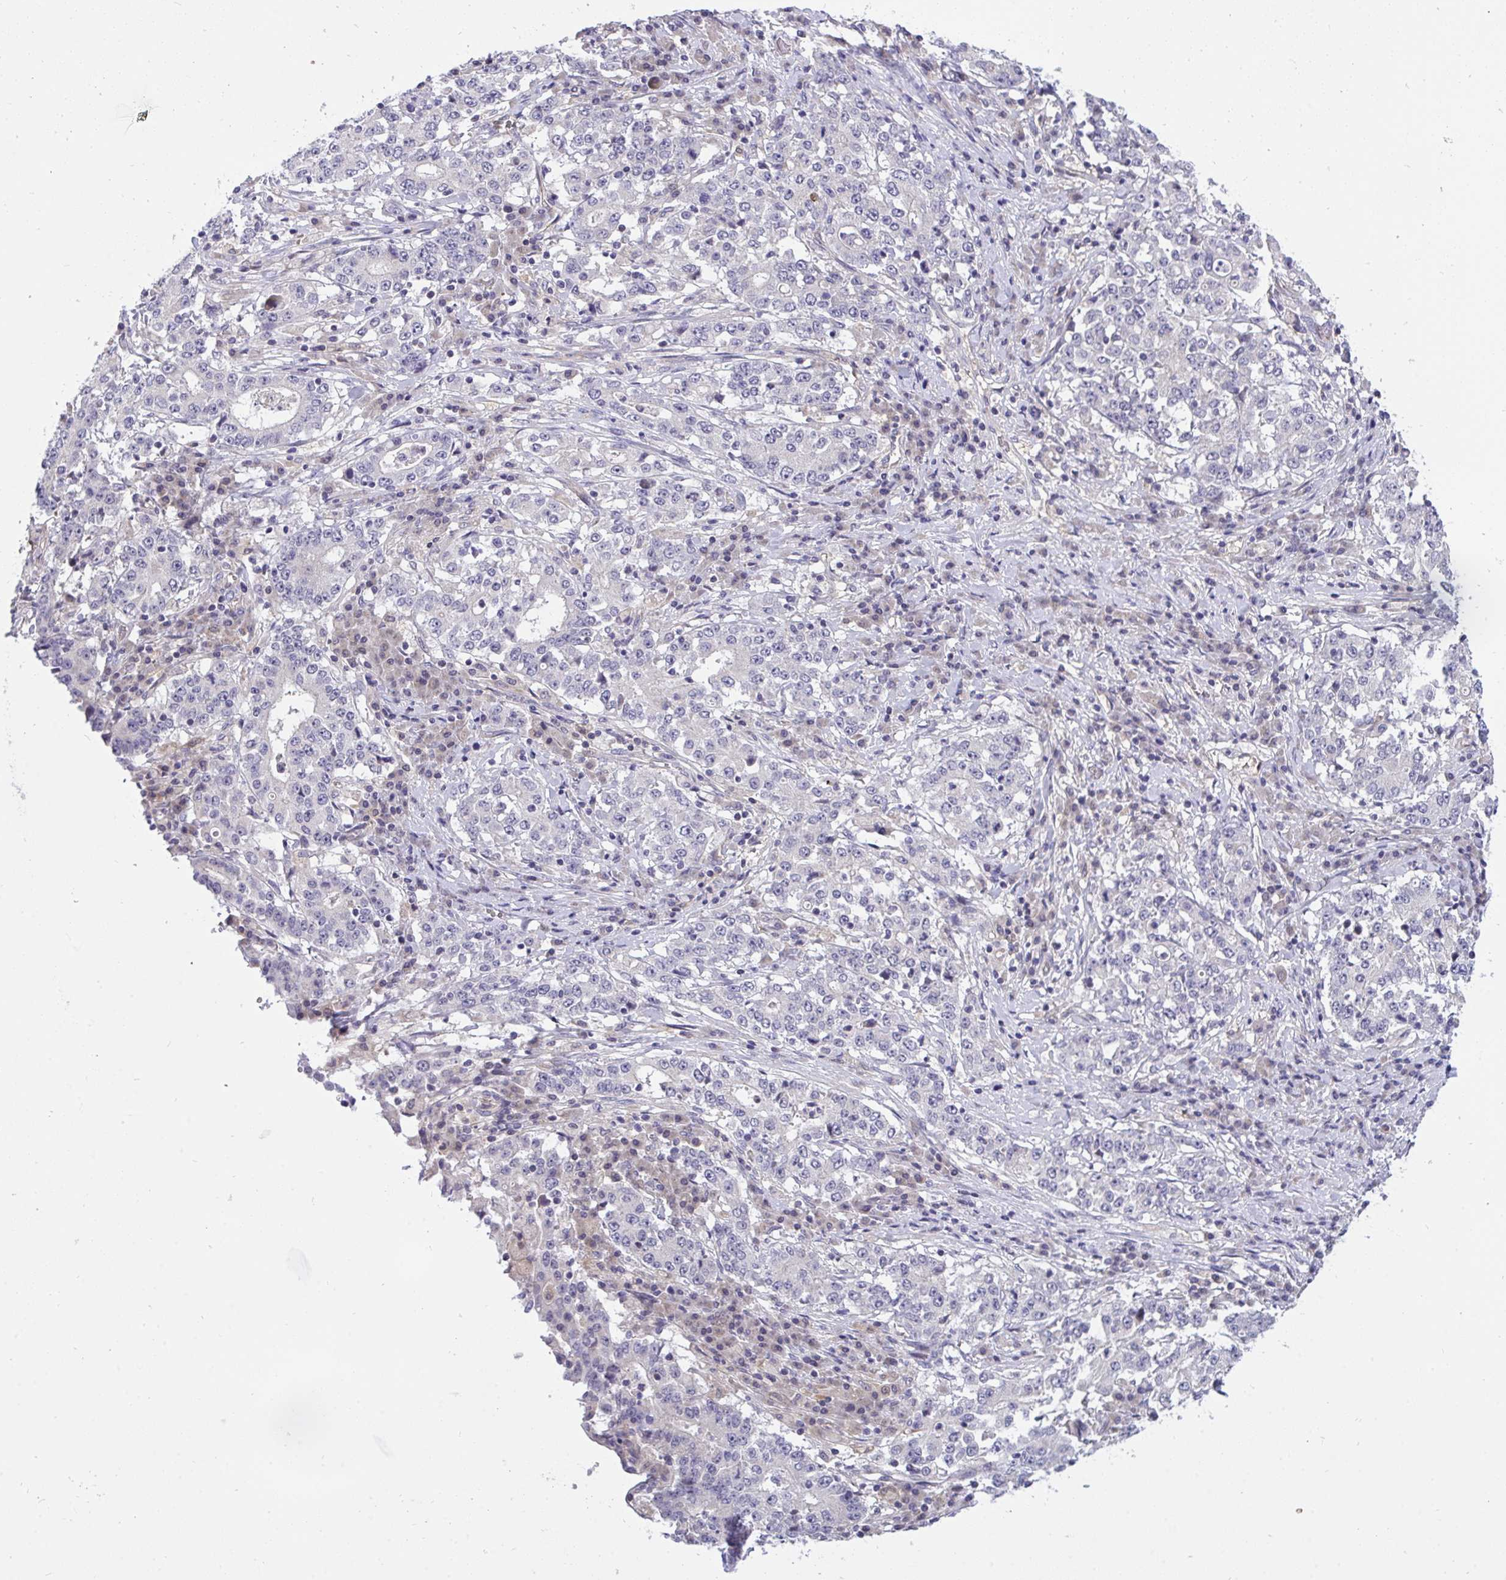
{"staining": {"intensity": "negative", "quantity": "none", "location": "none"}, "tissue": "stomach cancer", "cell_type": "Tumor cells", "image_type": "cancer", "snomed": [{"axis": "morphology", "description": "Adenocarcinoma, NOS"}, {"axis": "topography", "description": "Stomach"}], "caption": "Human stomach adenocarcinoma stained for a protein using IHC displays no positivity in tumor cells.", "gene": "C19orf54", "patient": {"sex": "male", "age": 59}}